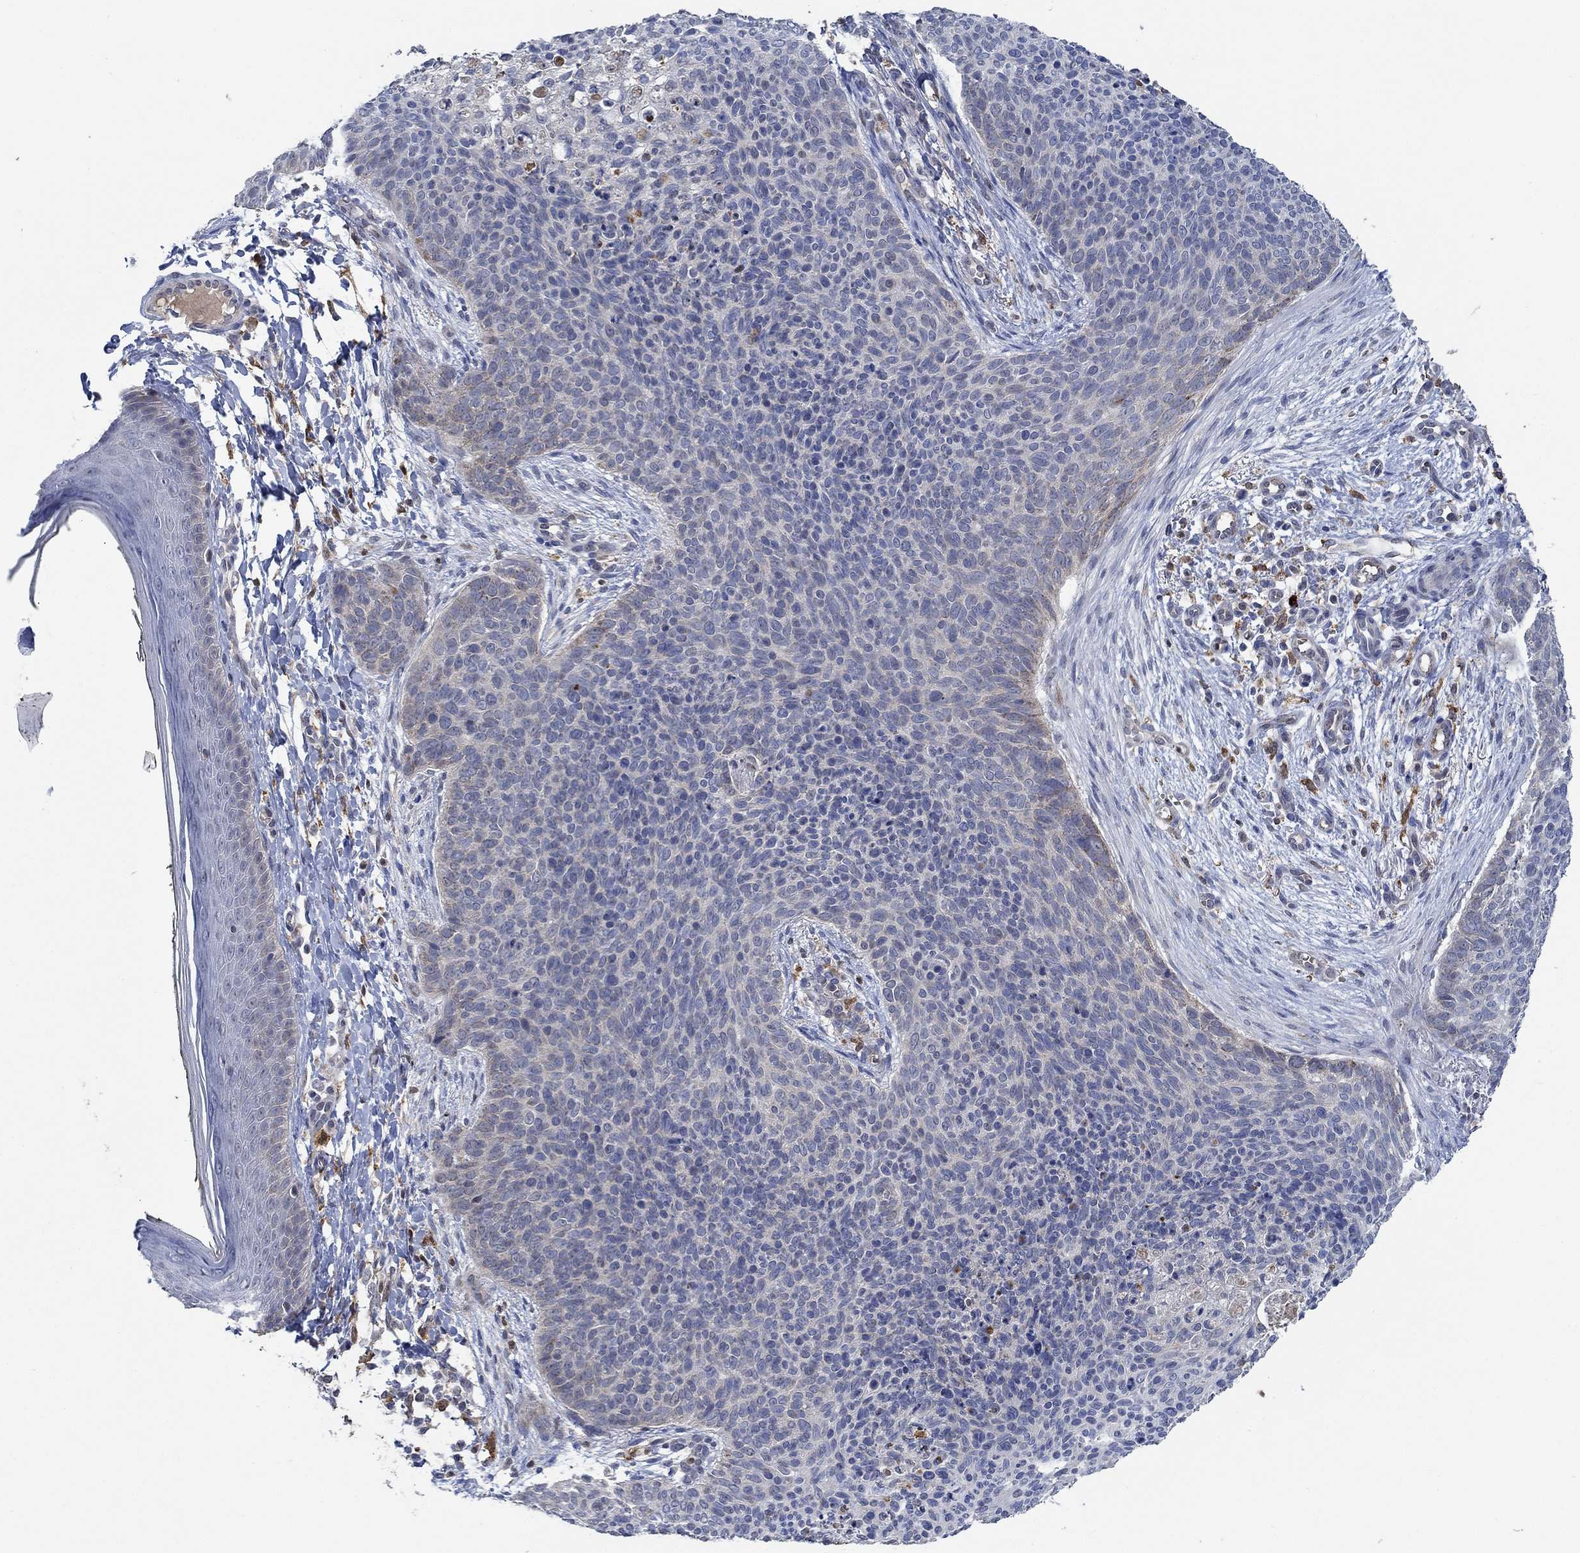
{"staining": {"intensity": "negative", "quantity": "none", "location": "none"}, "tissue": "skin cancer", "cell_type": "Tumor cells", "image_type": "cancer", "snomed": [{"axis": "morphology", "description": "Basal cell carcinoma"}, {"axis": "topography", "description": "Skin"}], "caption": "IHC of human basal cell carcinoma (skin) displays no expression in tumor cells. (Stains: DAB (3,3'-diaminobenzidine) immunohistochemistry (IHC) with hematoxylin counter stain, Microscopy: brightfield microscopy at high magnification).", "gene": "MPP1", "patient": {"sex": "male", "age": 64}}